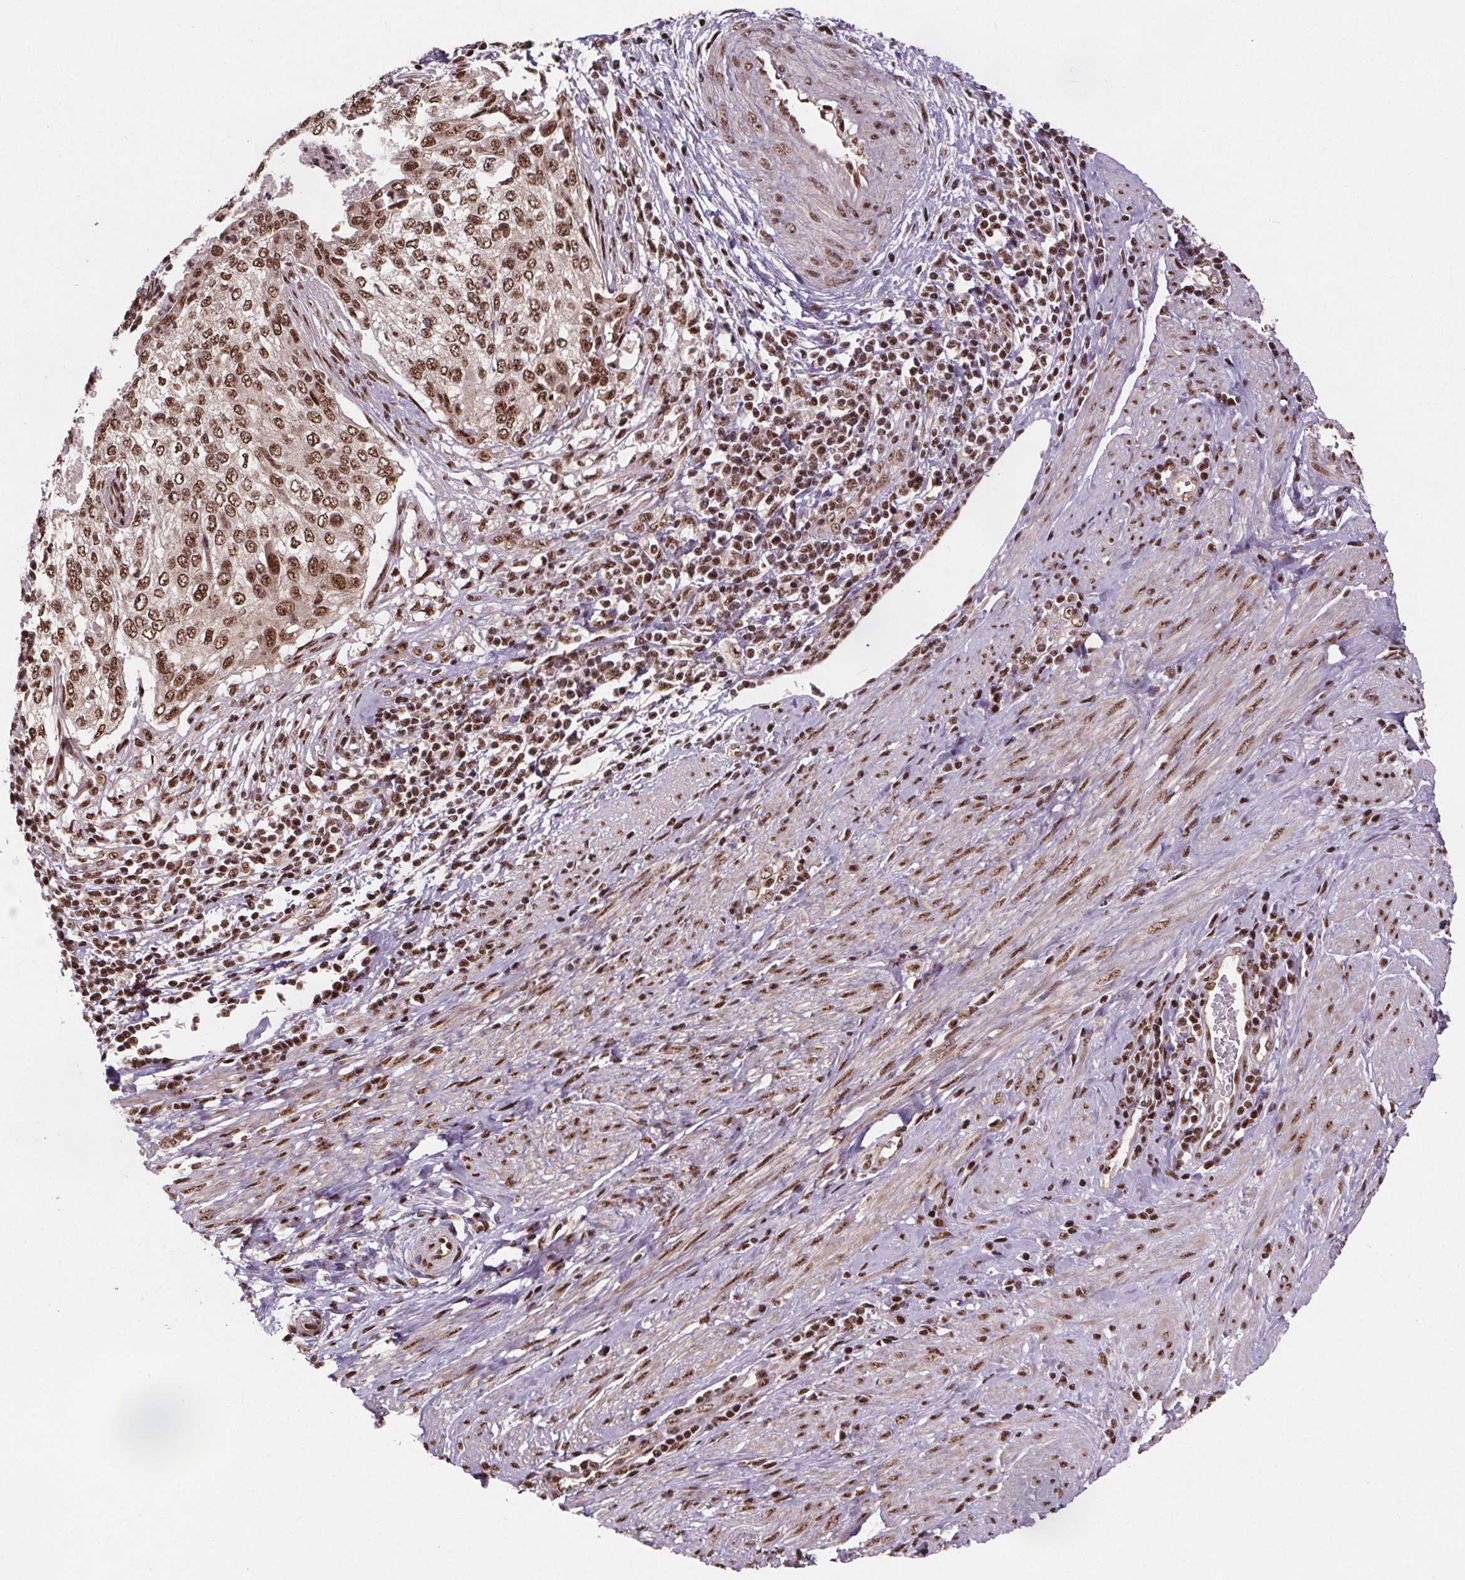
{"staining": {"intensity": "moderate", "quantity": ">75%", "location": "nuclear"}, "tissue": "cervical cancer", "cell_type": "Tumor cells", "image_type": "cancer", "snomed": [{"axis": "morphology", "description": "Squamous cell carcinoma, NOS"}, {"axis": "topography", "description": "Cervix"}], "caption": "Tumor cells show medium levels of moderate nuclear expression in about >75% of cells in cervical cancer.", "gene": "JARID2", "patient": {"sex": "female", "age": 38}}